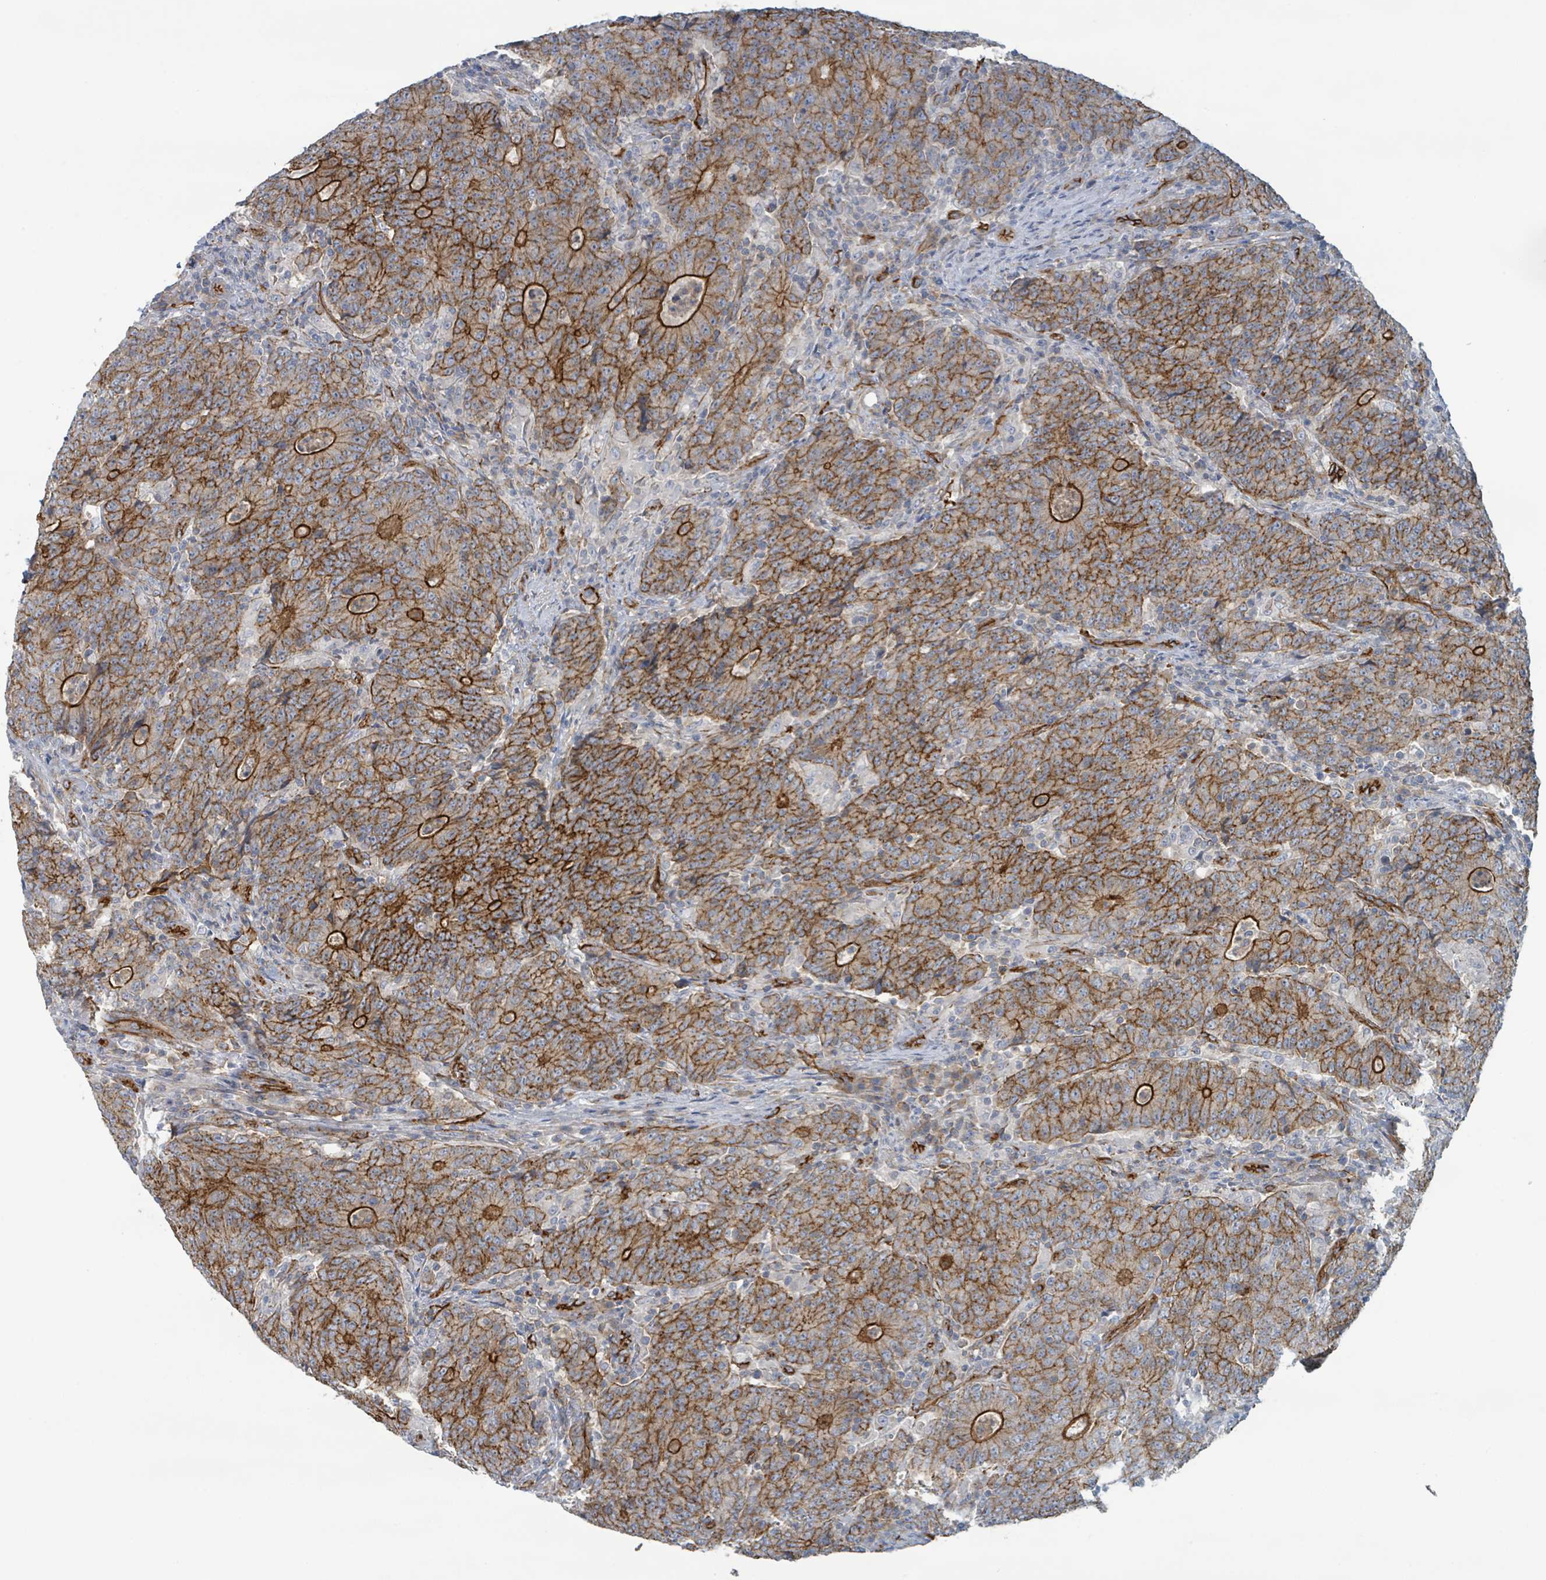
{"staining": {"intensity": "strong", "quantity": "25%-75%", "location": "cytoplasmic/membranous"}, "tissue": "colorectal cancer", "cell_type": "Tumor cells", "image_type": "cancer", "snomed": [{"axis": "morphology", "description": "Adenocarcinoma, NOS"}, {"axis": "topography", "description": "Colon"}], "caption": "Immunohistochemical staining of colorectal adenocarcinoma reveals high levels of strong cytoplasmic/membranous protein expression in about 25%-75% of tumor cells.", "gene": "LDOC1", "patient": {"sex": "female", "age": 75}}